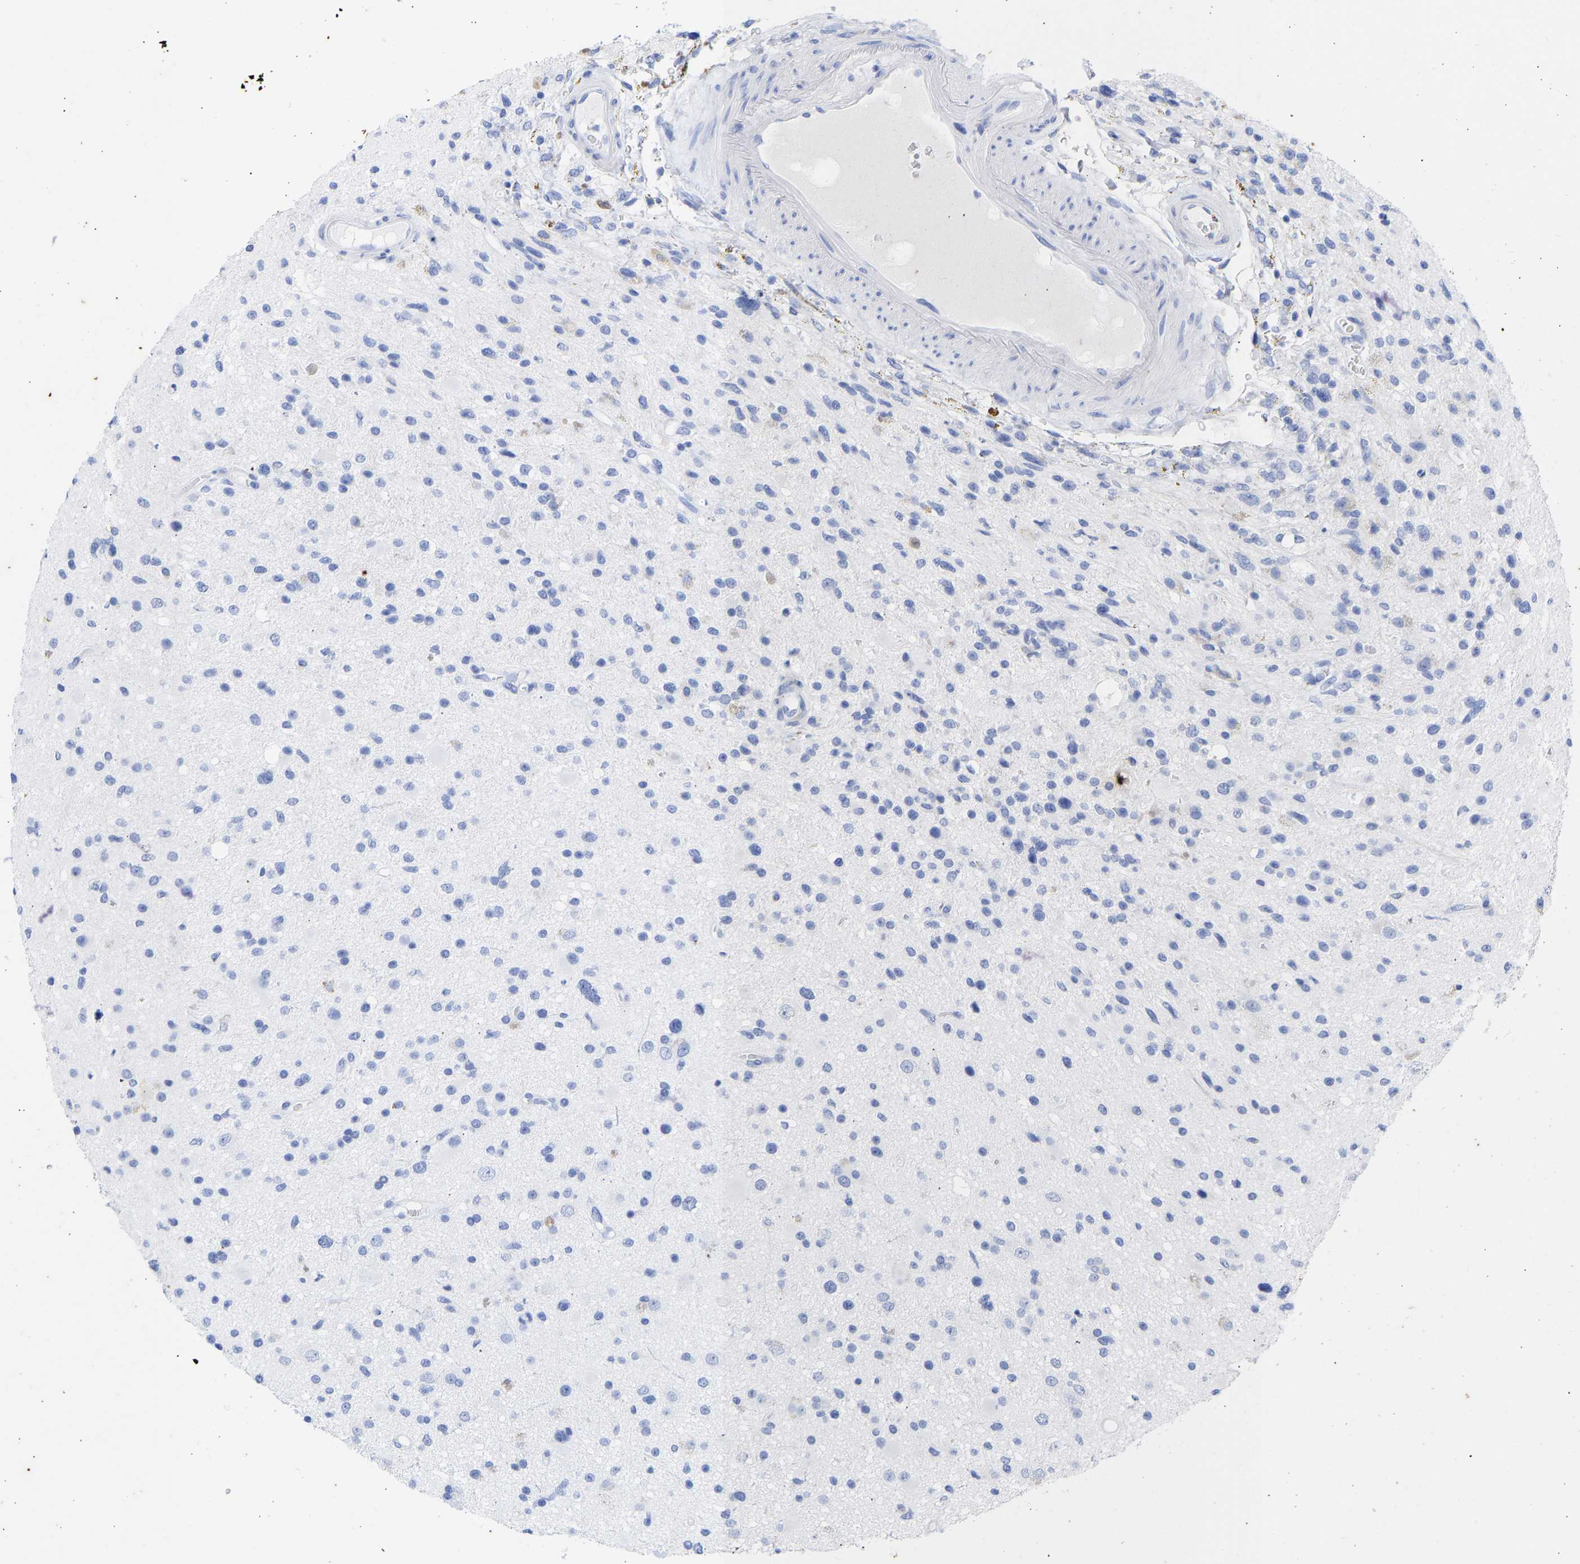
{"staining": {"intensity": "negative", "quantity": "none", "location": "none"}, "tissue": "glioma", "cell_type": "Tumor cells", "image_type": "cancer", "snomed": [{"axis": "morphology", "description": "Glioma, malignant, High grade"}, {"axis": "topography", "description": "Brain"}], "caption": "Protein analysis of high-grade glioma (malignant) reveals no significant positivity in tumor cells.", "gene": "KRT1", "patient": {"sex": "male", "age": 33}}